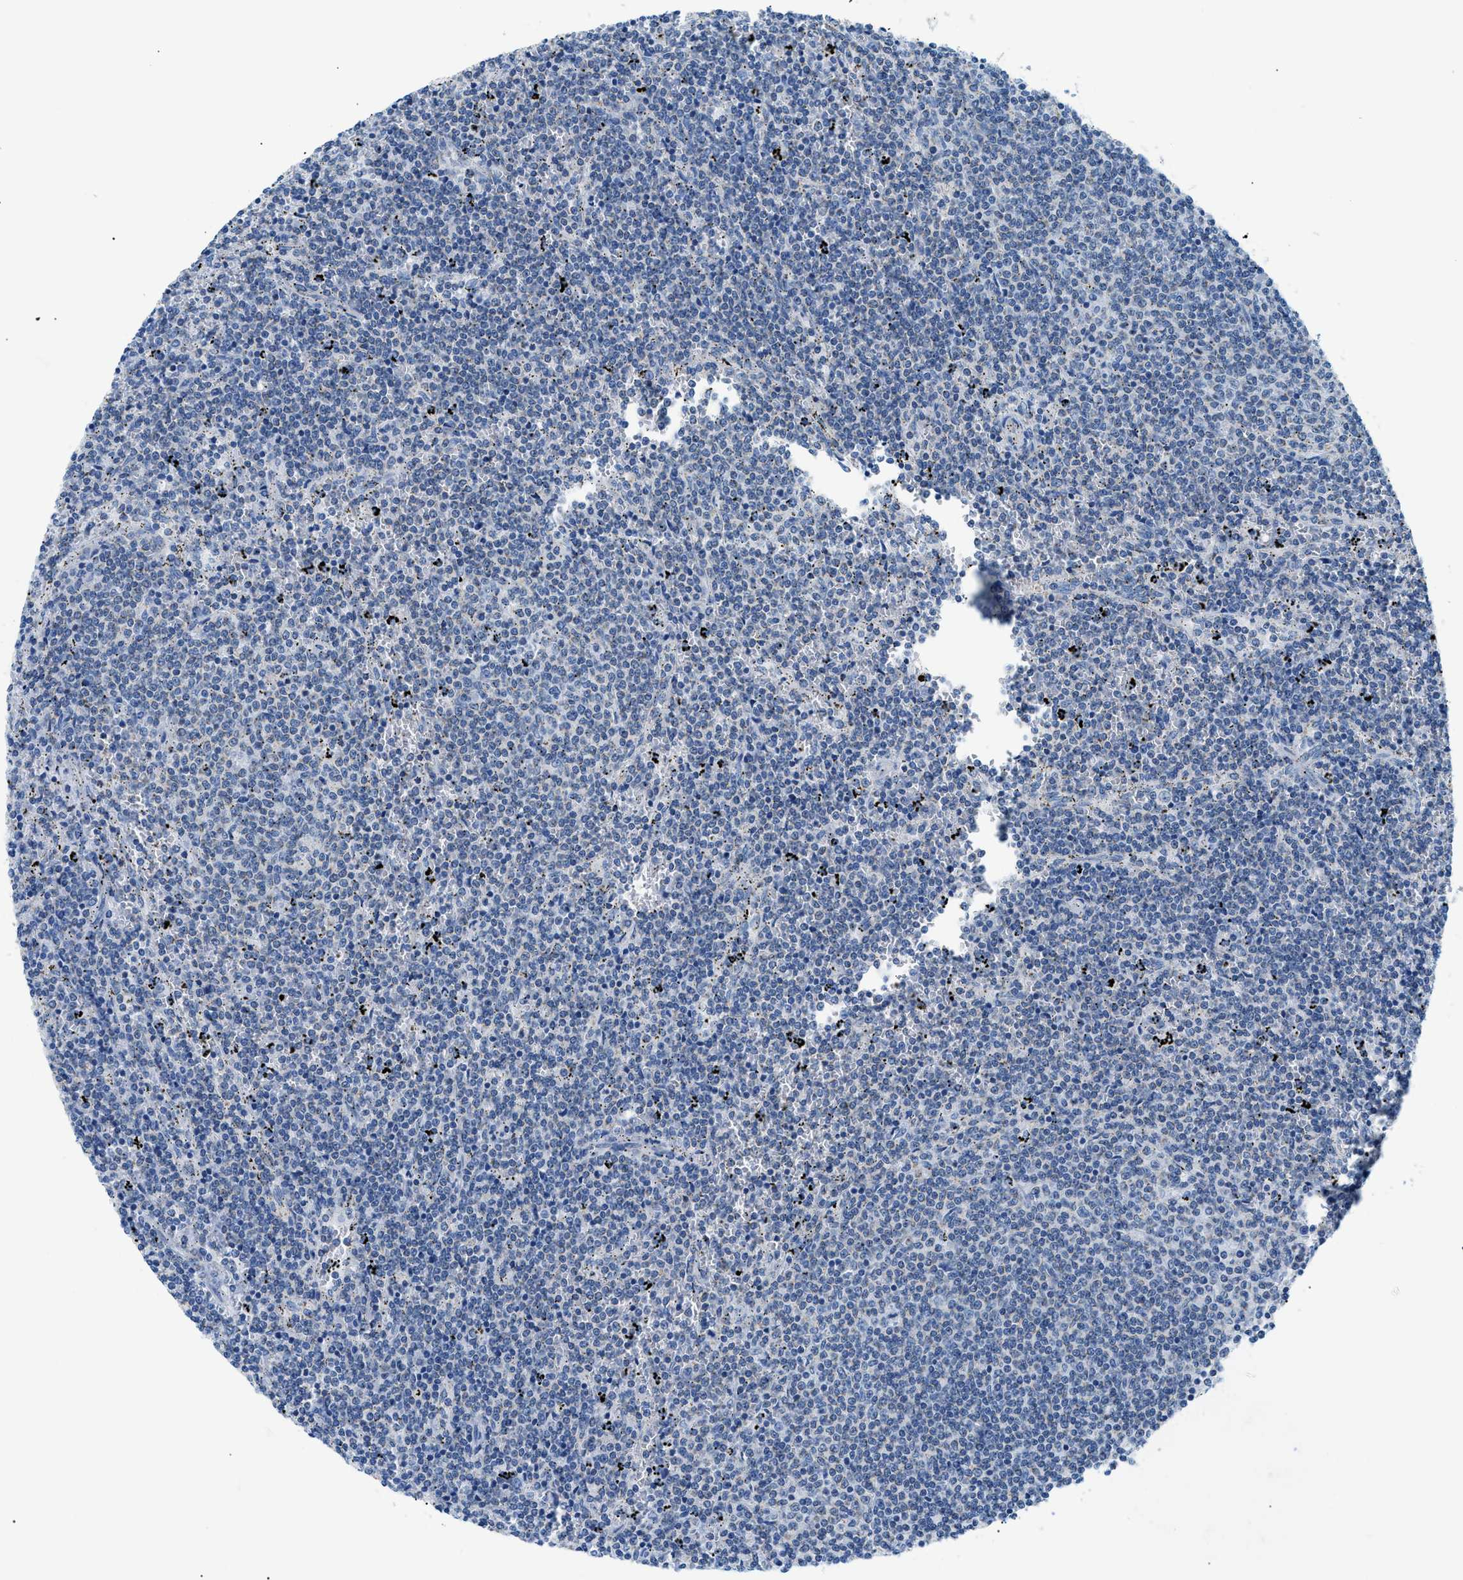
{"staining": {"intensity": "negative", "quantity": "none", "location": "none"}, "tissue": "lymphoma", "cell_type": "Tumor cells", "image_type": "cancer", "snomed": [{"axis": "morphology", "description": "Malignant lymphoma, non-Hodgkin's type, Low grade"}, {"axis": "topography", "description": "Spleen"}], "caption": "This is an immunohistochemistry (IHC) micrograph of lymphoma. There is no positivity in tumor cells.", "gene": "FDCSP", "patient": {"sex": "female", "age": 50}}